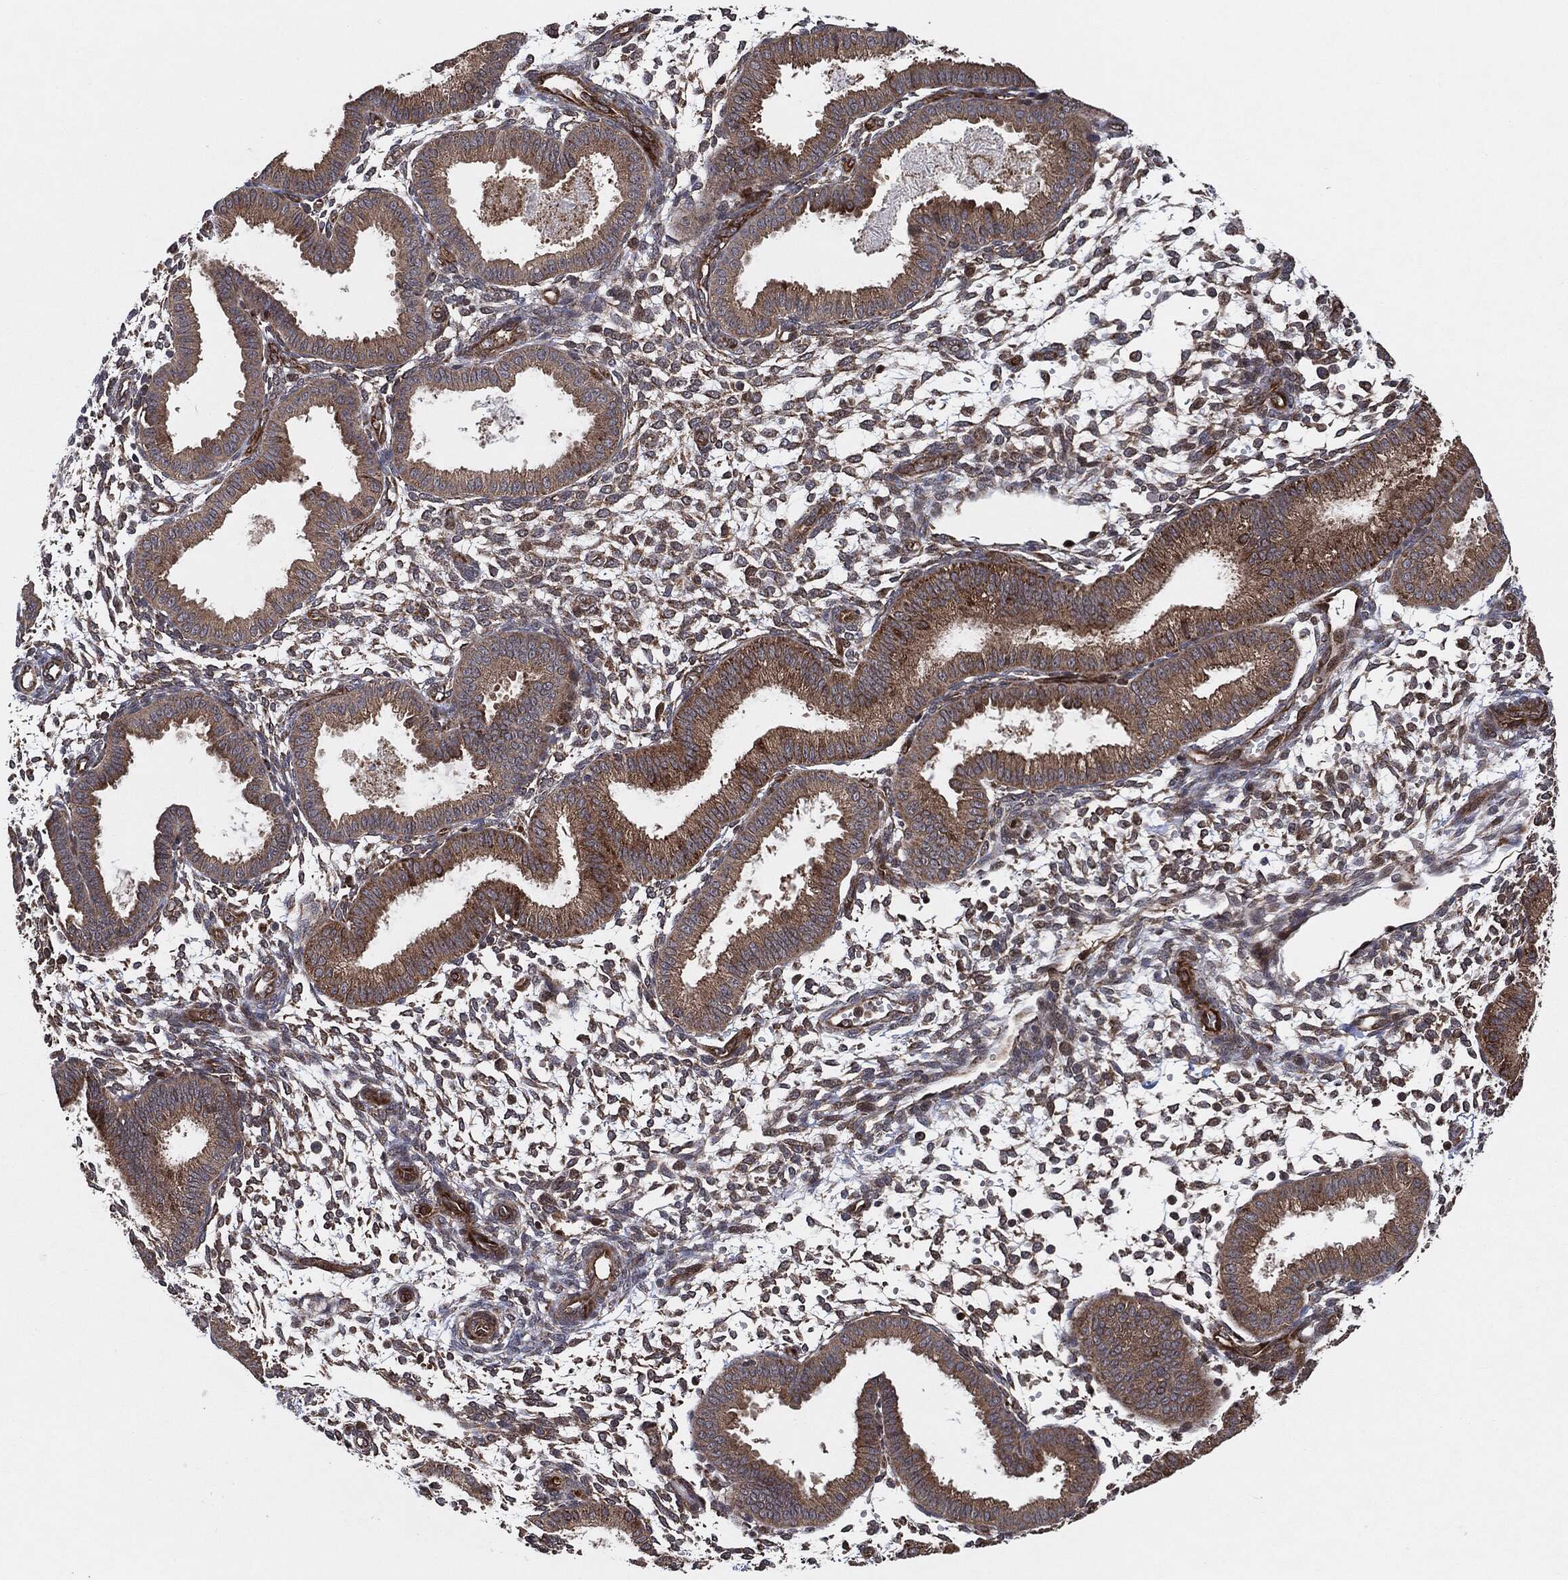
{"staining": {"intensity": "strong", "quantity": "25%-75%", "location": "cytoplasmic/membranous"}, "tissue": "endometrium", "cell_type": "Cells in endometrial stroma", "image_type": "normal", "snomed": [{"axis": "morphology", "description": "Normal tissue, NOS"}, {"axis": "topography", "description": "Endometrium"}], "caption": "Immunohistochemical staining of benign human endometrium exhibits strong cytoplasmic/membranous protein expression in approximately 25%-75% of cells in endometrial stroma.", "gene": "BCAR1", "patient": {"sex": "female", "age": 43}}